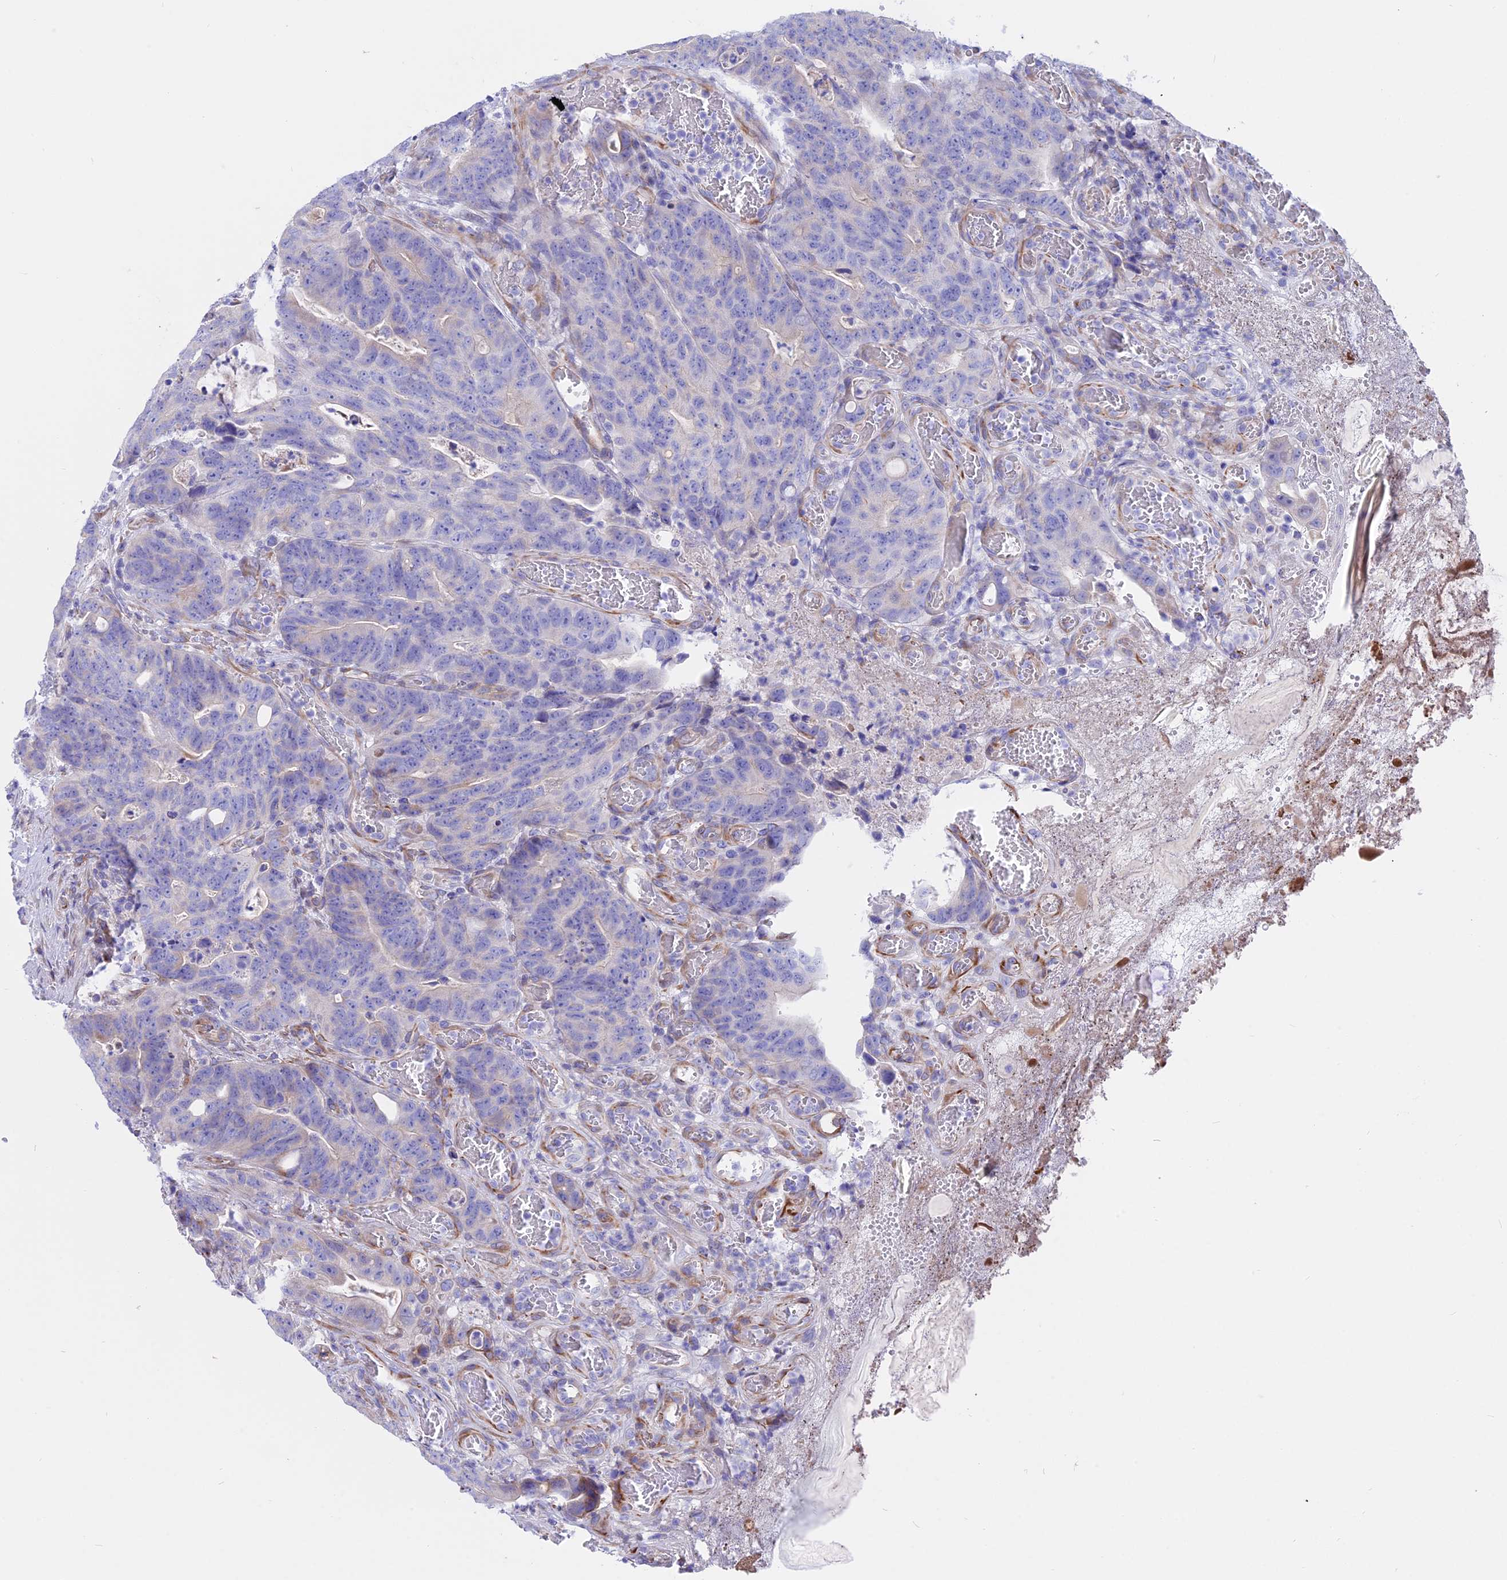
{"staining": {"intensity": "negative", "quantity": "none", "location": "none"}, "tissue": "colorectal cancer", "cell_type": "Tumor cells", "image_type": "cancer", "snomed": [{"axis": "morphology", "description": "Adenocarcinoma, NOS"}, {"axis": "topography", "description": "Colon"}], "caption": "This histopathology image is of colorectal cancer stained with immunohistochemistry to label a protein in brown with the nuclei are counter-stained blue. There is no expression in tumor cells.", "gene": "TMEM138", "patient": {"sex": "female", "age": 82}}